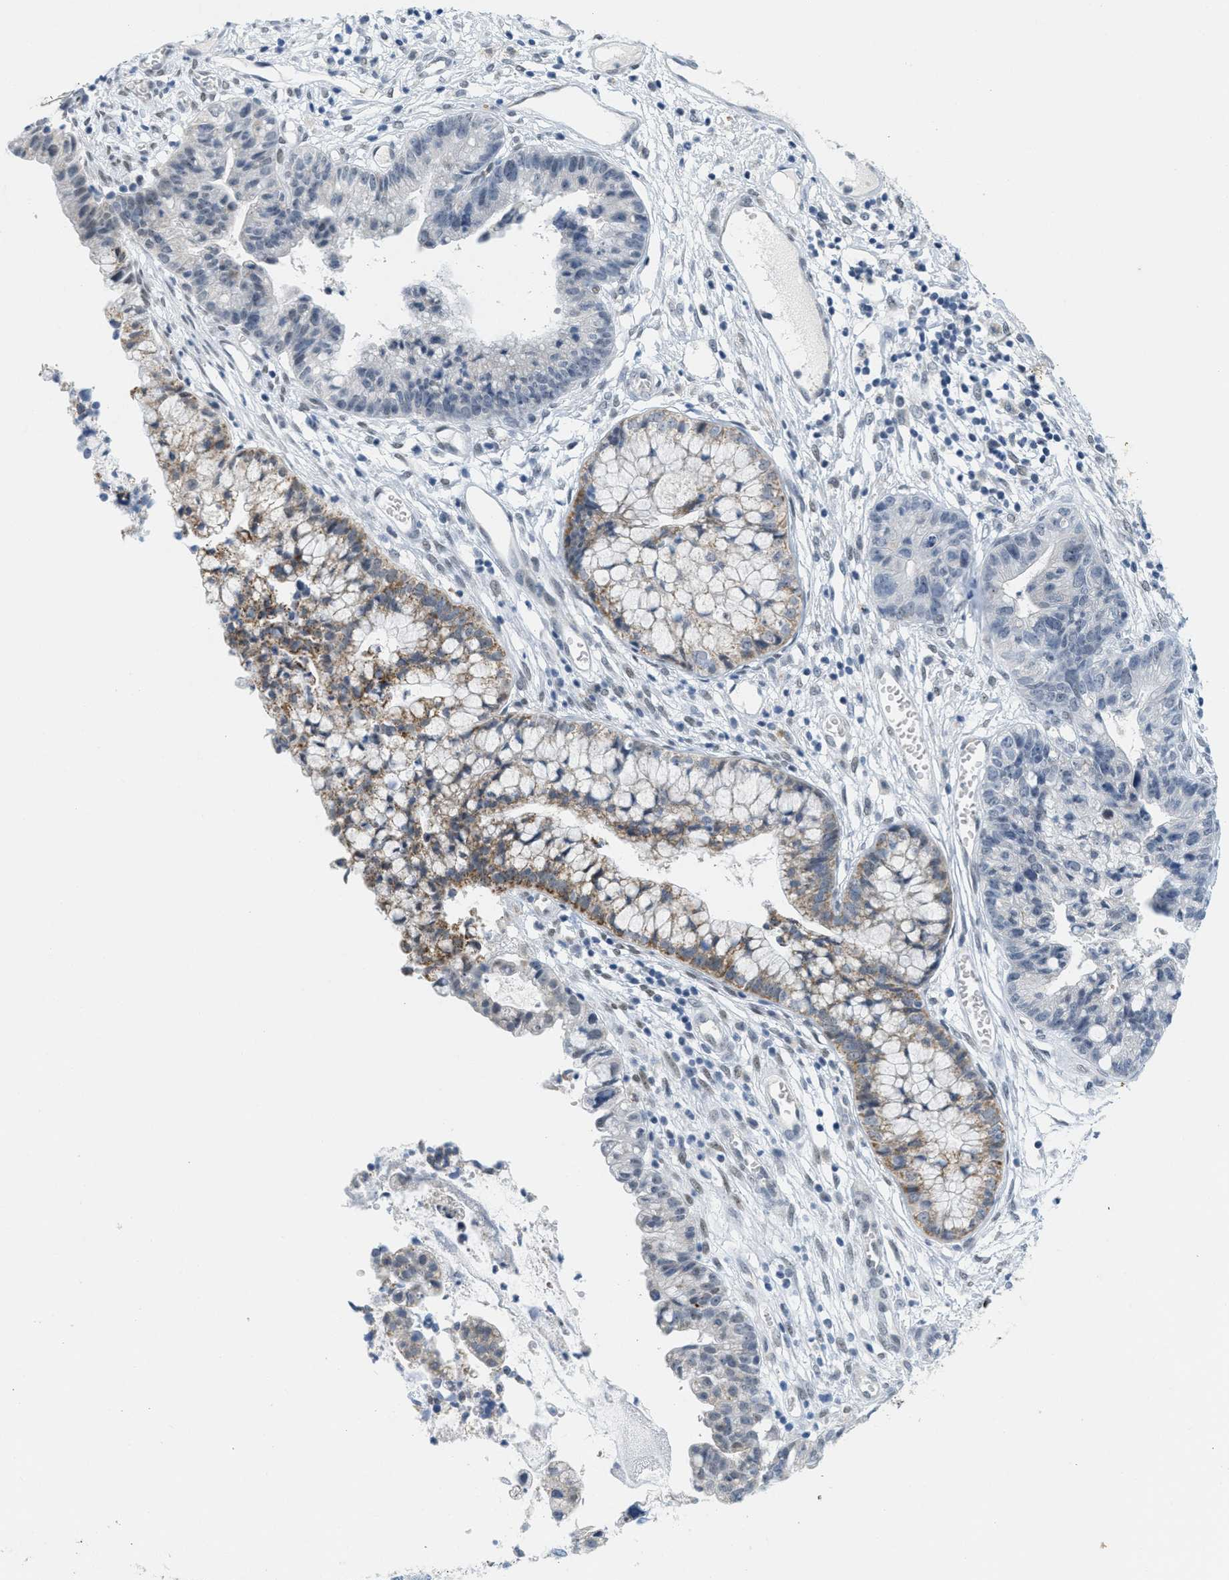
{"staining": {"intensity": "moderate", "quantity": "25%-75%", "location": "cytoplasmic/membranous"}, "tissue": "cervical cancer", "cell_type": "Tumor cells", "image_type": "cancer", "snomed": [{"axis": "morphology", "description": "Adenocarcinoma, NOS"}, {"axis": "topography", "description": "Cervix"}], "caption": "This image demonstrates immunohistochemistry (IHC) staining of human cervical adenocarcinoma, with medium moderate cytoplasmic/membranous staining in approximately 25%-75% of tumor cells.", "gene": "HS3ST2", "patient": {"sex": "female", "age": 44}}